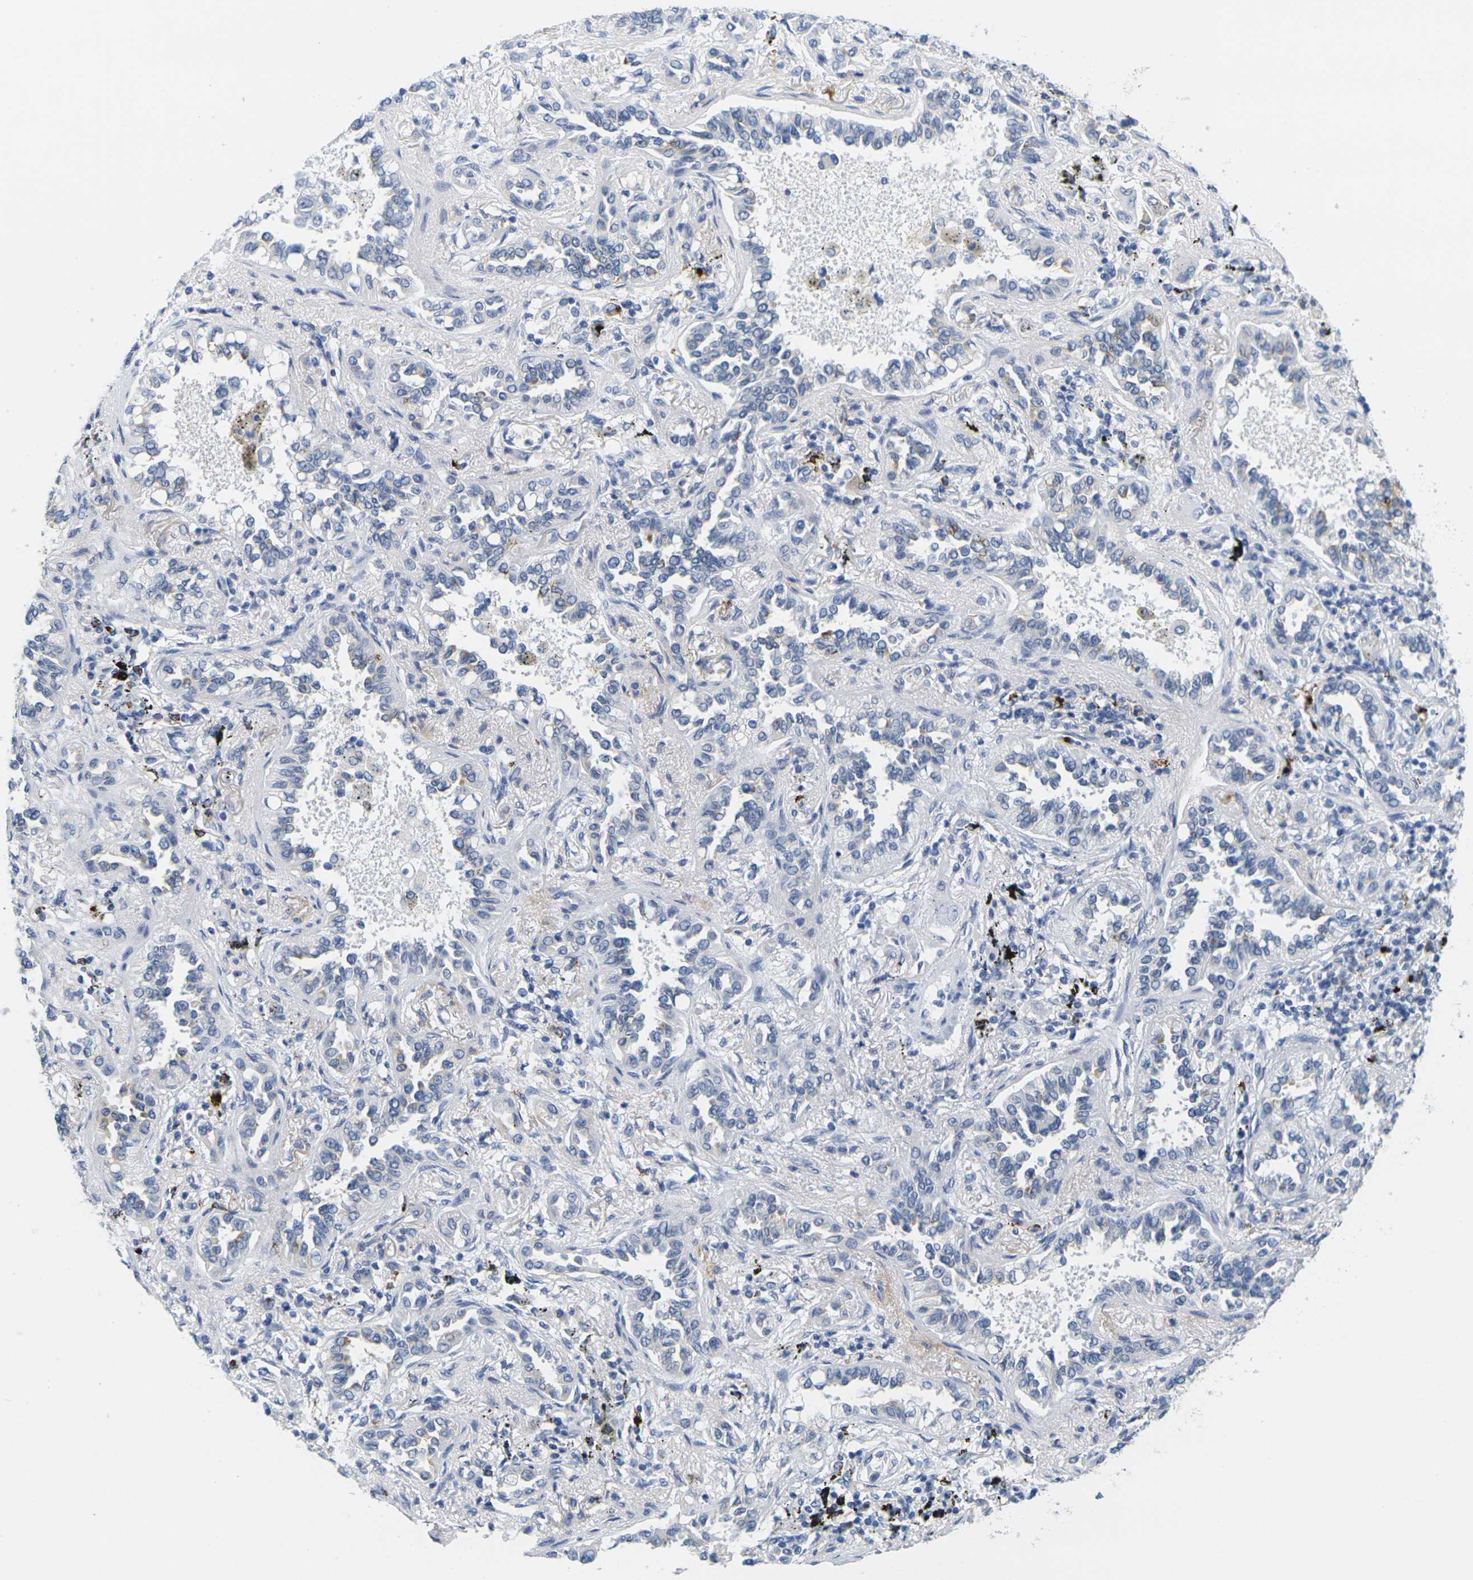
{"staining": {"intensity": "negative", "quantity": "none", "location": "none"}, "tissue": "lung cancer", "cell_type": "Tumor cells", "image_type": "cancer", "snomed": [{"axis": "morphology", "description": "Normal tissue, NOS"}, {"axis": "morphology", "description": "Adenocarcinoma, NOS"}, {"axis": "topography", "description": "Lung"}], "caption": "This is an immunohistochemistry image of lung cancer. There is no staining in tumor cells.", "gene": "HLA-DOB", "patient": {"sex": "male", "age": 59}}